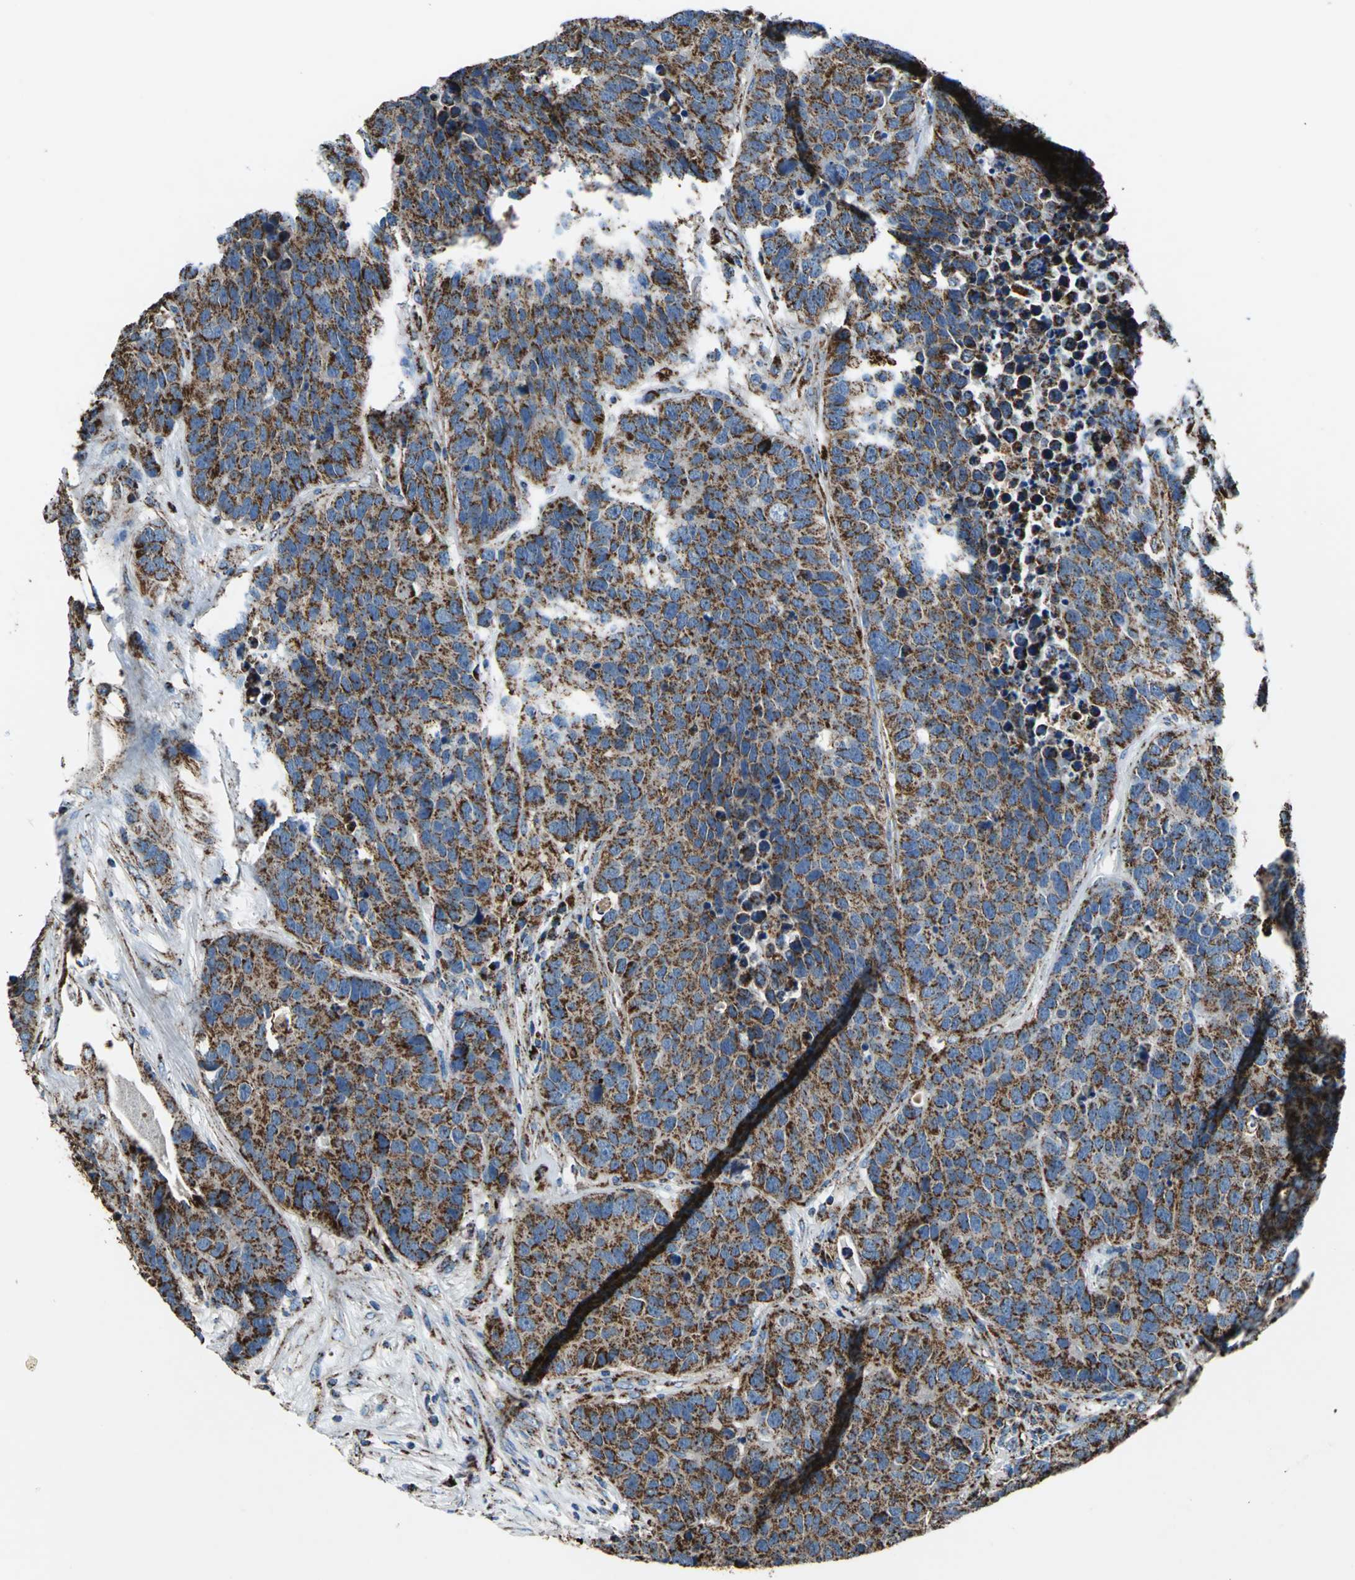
{"staining": {"intensity": "strong", "quantity": ">75%", "location": "cytoplasmic/membranous"}, "tissue": "carcinoid", "cell_type": "Tumor cells", "image_type": "cancer", "snomed": [{"axis": "morphology", "description": "Carcinoid, malignant, NOS"}, {"axis": "topography", "description": "Lung"}], "caption": "Carcinoid was stained to show a protein in brown. There is high levels of strong cytoplasmic/membranous staining in approximately >75% of tumor cells.", "gene": "ECH1", "patient": {"sex": "male", "age": 60}}